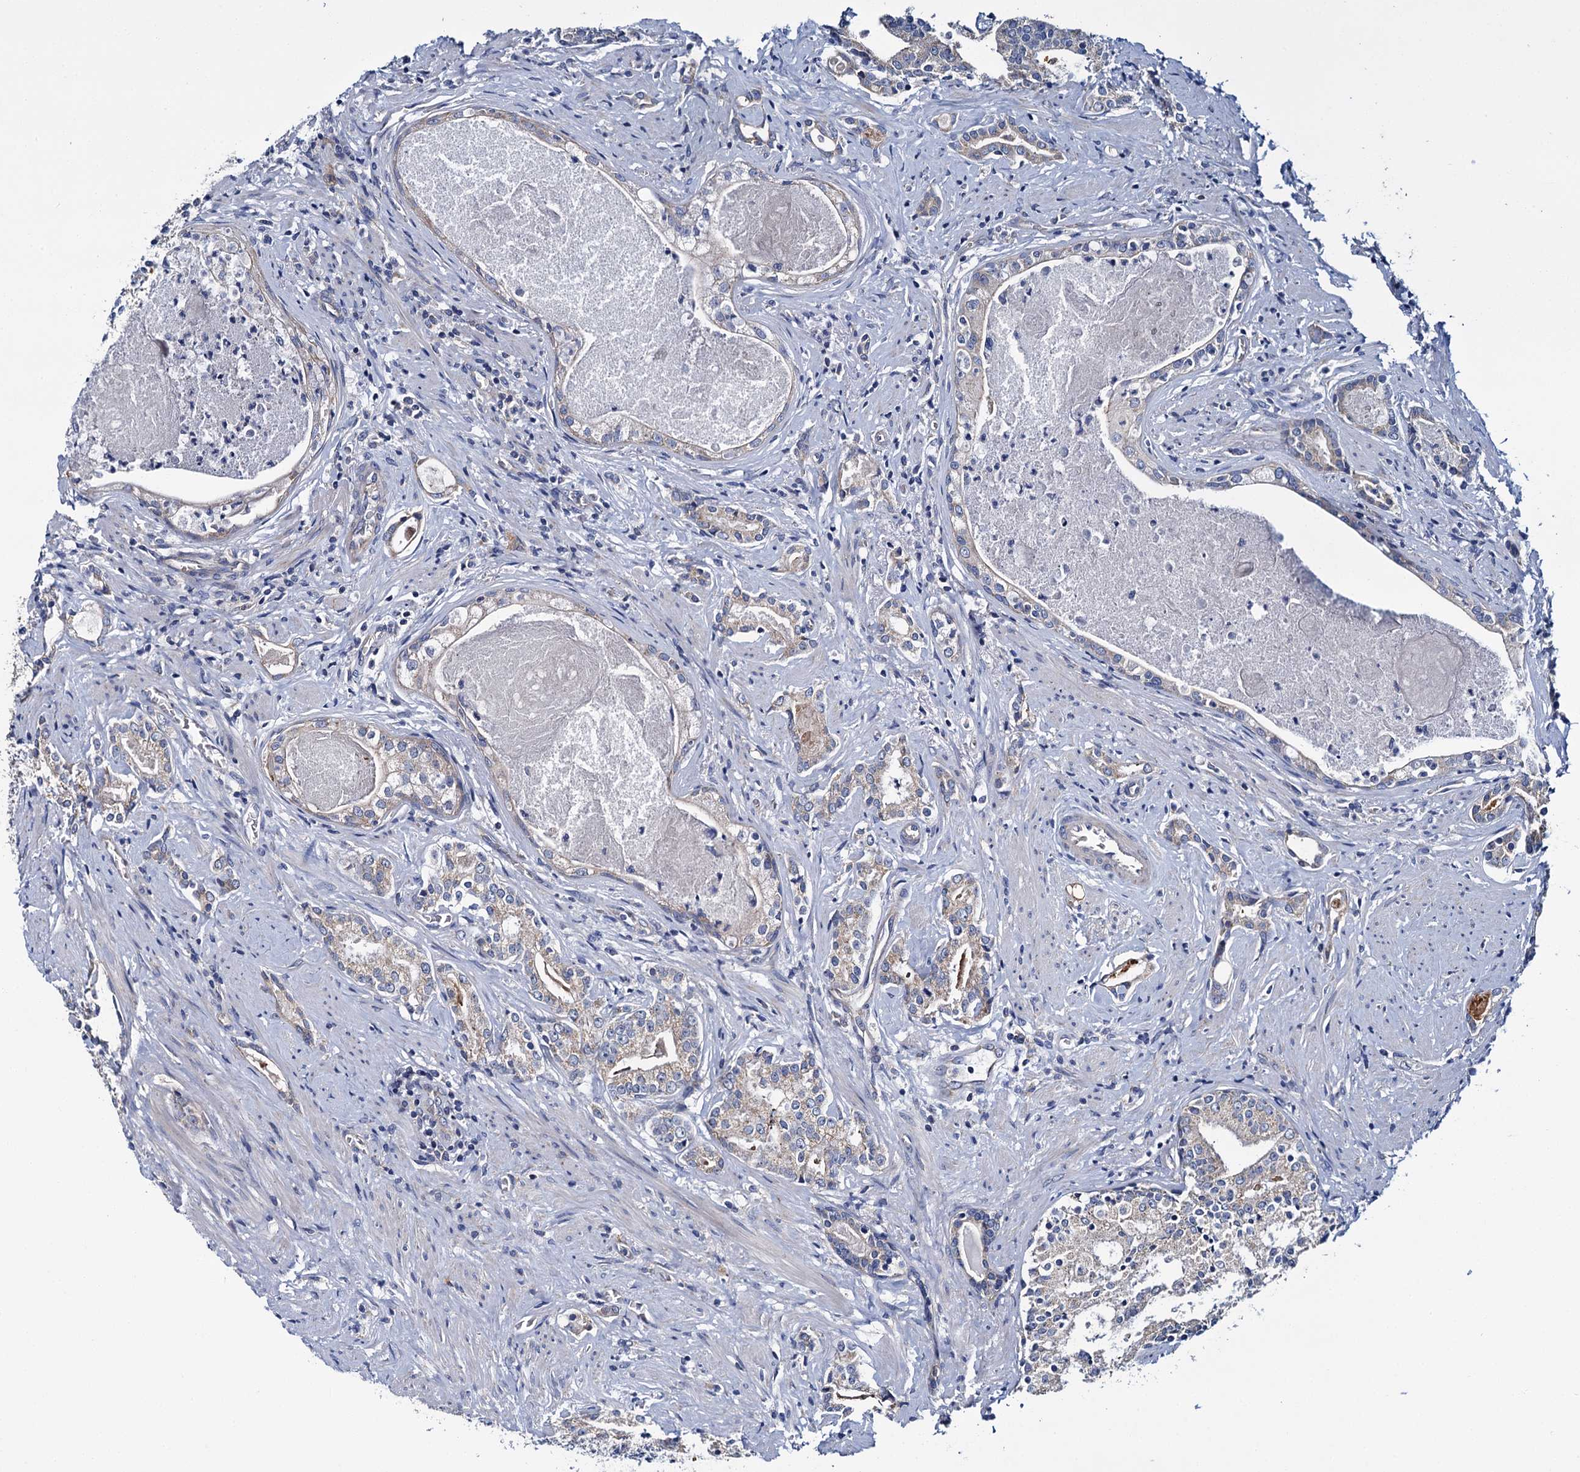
{"staining": {"intensity": "weak", "quantity": "<25%", "location": "cytoplasmic/membranous"}, "tissue": "prostate cancer", "cell_type": "Tumor cells", "image_type": "cancer", "snomed": [{"axis": "morphology", "description": "Adenocarcinoma, High grade"}, {"axis": "topography", "description": "Prostate"}], "caption": "This histopathology image is of prostate cancer (high-grade adenocarcinoma) stained with immunohistochemistry (IHC) to label a protein in brown with the nuclei are counter-stained blue. There is no expression in tumor cells.", "gene": "CEP295", "patient": {"sex": "male", "age": 58}}